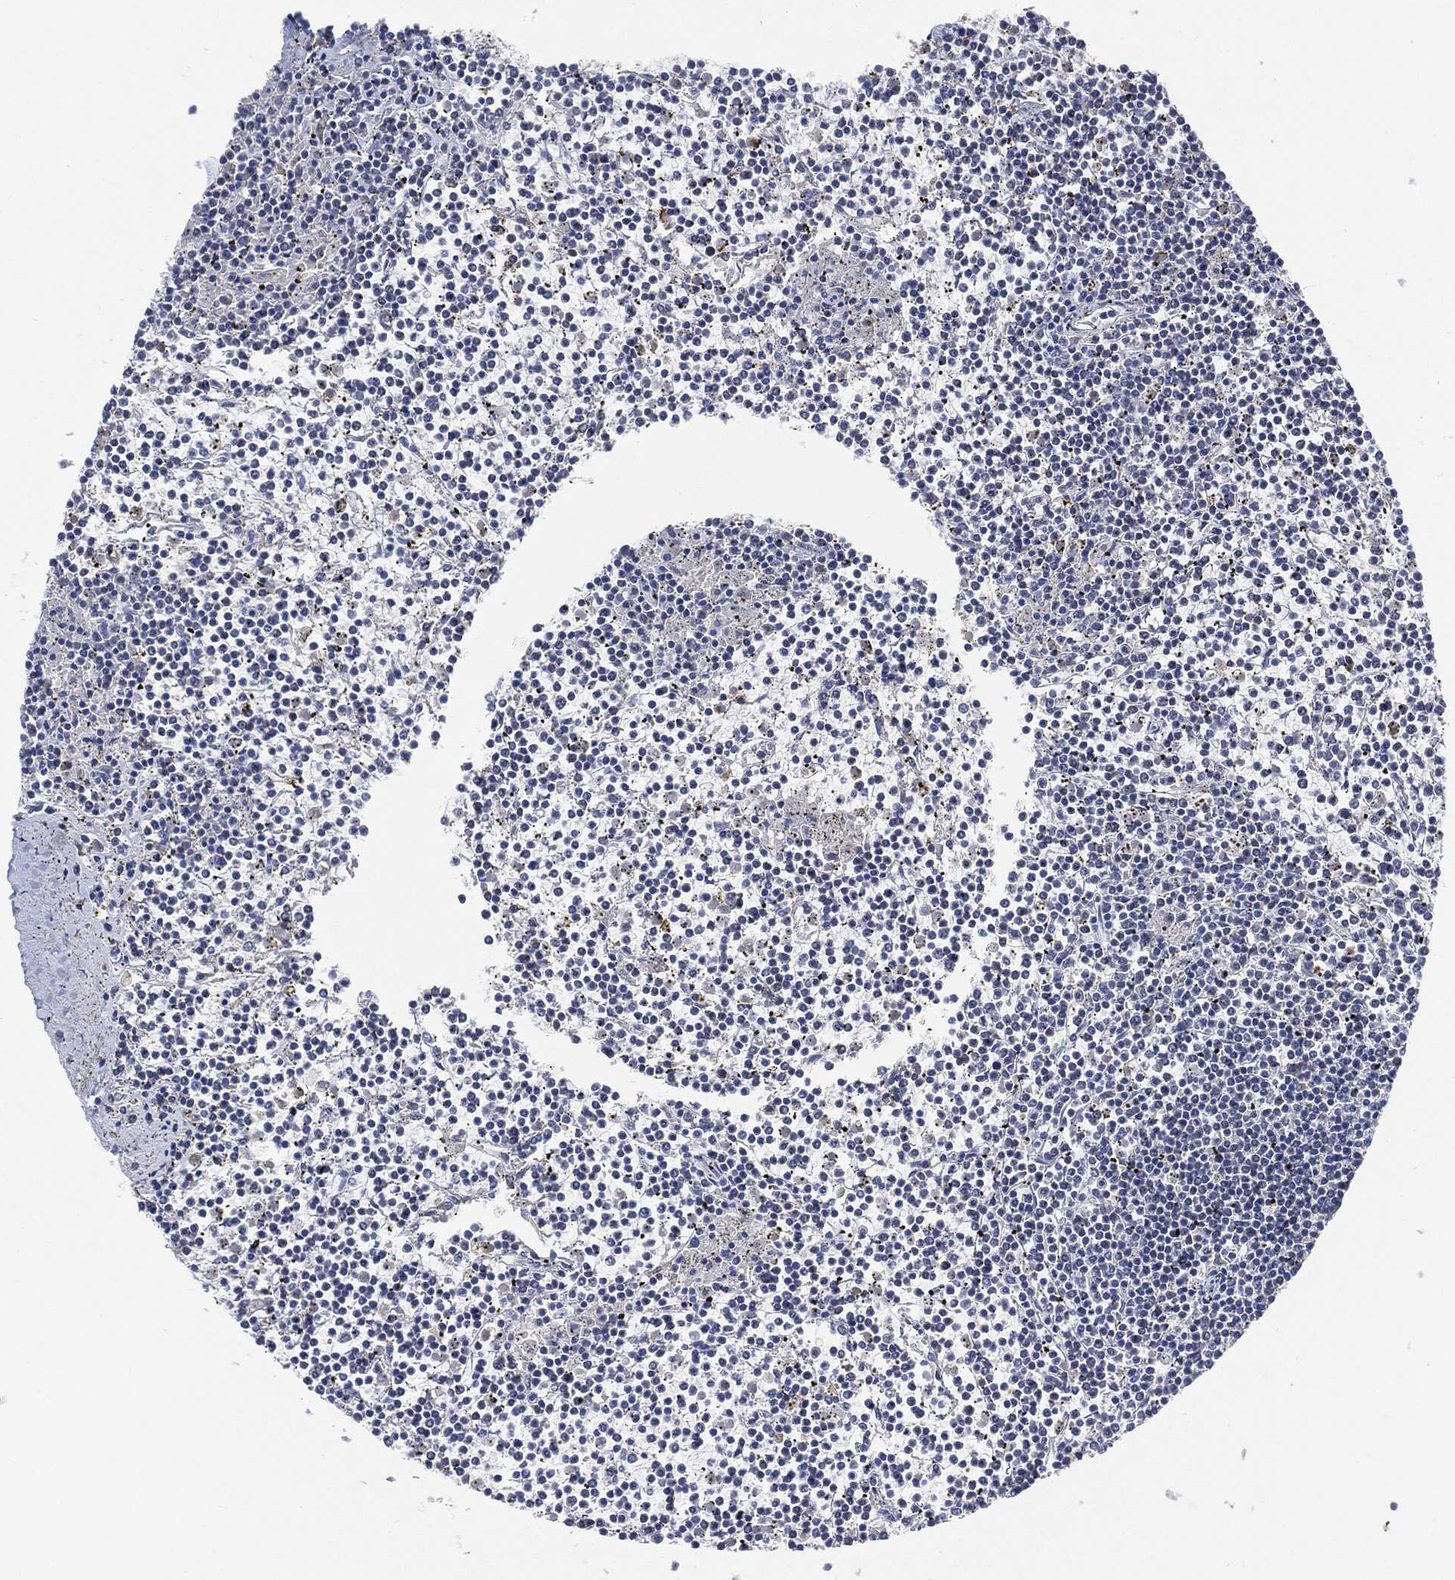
{"staining": {"intensity": "negative", "quantity": "none", "location": "none"}, "tissue": "lymphoma", "cell_type": "Tumor cells", "image_type": "cancer", "snomed": [{"axis": "morphology", "description": "Malignant lymphoma, non-Hodgkin's type, Low grade"}, {"axis": "topography", "description": "Spleen"}], "caption": "Histopathology image shows no protein staining in tumor cells of lymphoma tissue.", "gene": "VSIG4", "patient": {"sex": "female", "age": 19}}